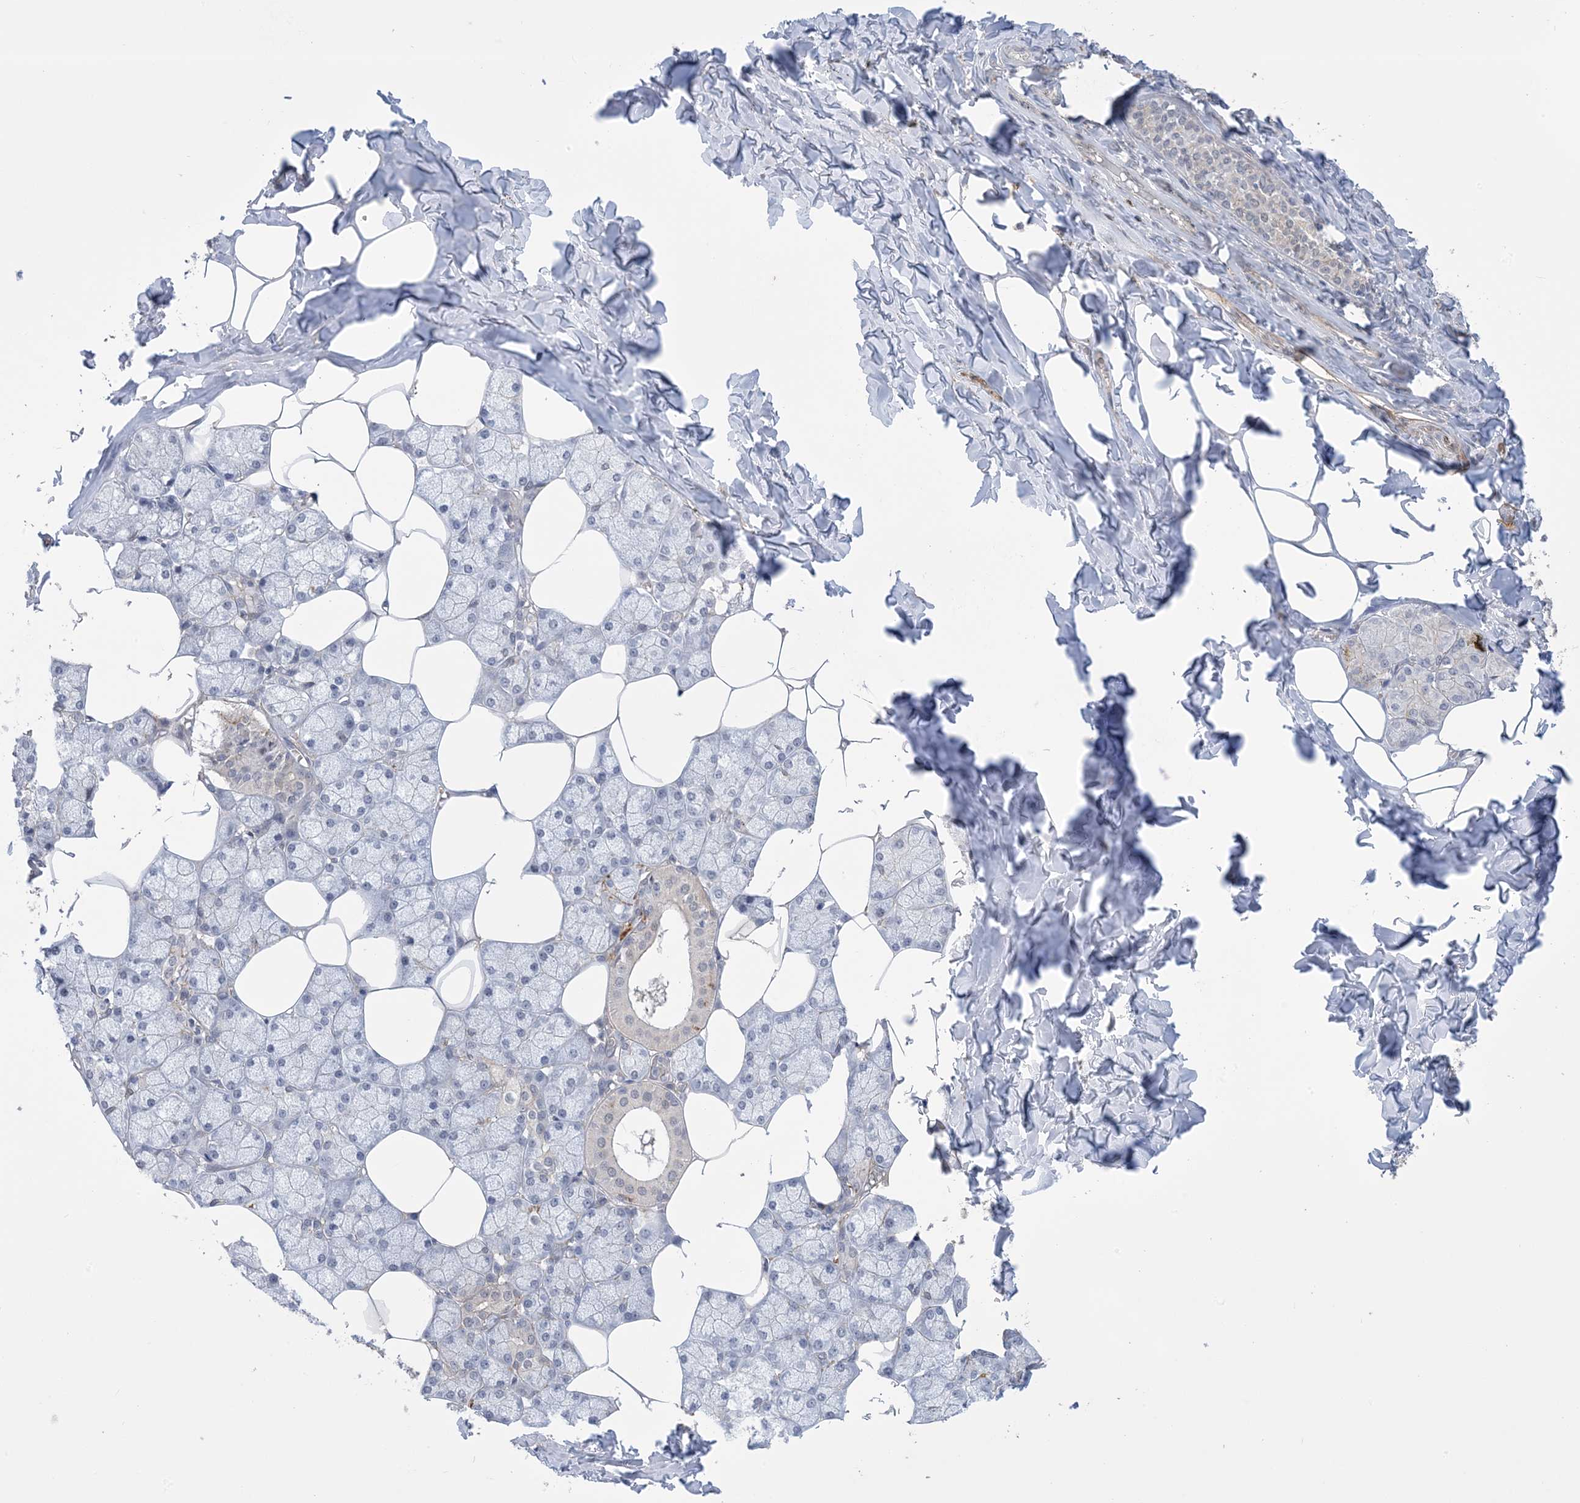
{"staining": {"intensity": "weak", "quantity": "<25%", "location": "nuclear"}, "tissue": "salivary gland", "cell_type": "Glandular cells", "image_type": "normal", "snomed": [{"axis": "morphology", "description": "Normal tissue, NOS"}, {"axis": "topography", "description": "Salivary gland"}], "caption": "High magnification brightfield microscopy of normal salivary gland stained with DAB (brown) and counterstained with hematoxylin (blue): glandular cells show no significant staining.", "gene": "ZNF8", "patient": {"sex": "male", "age": 62}}